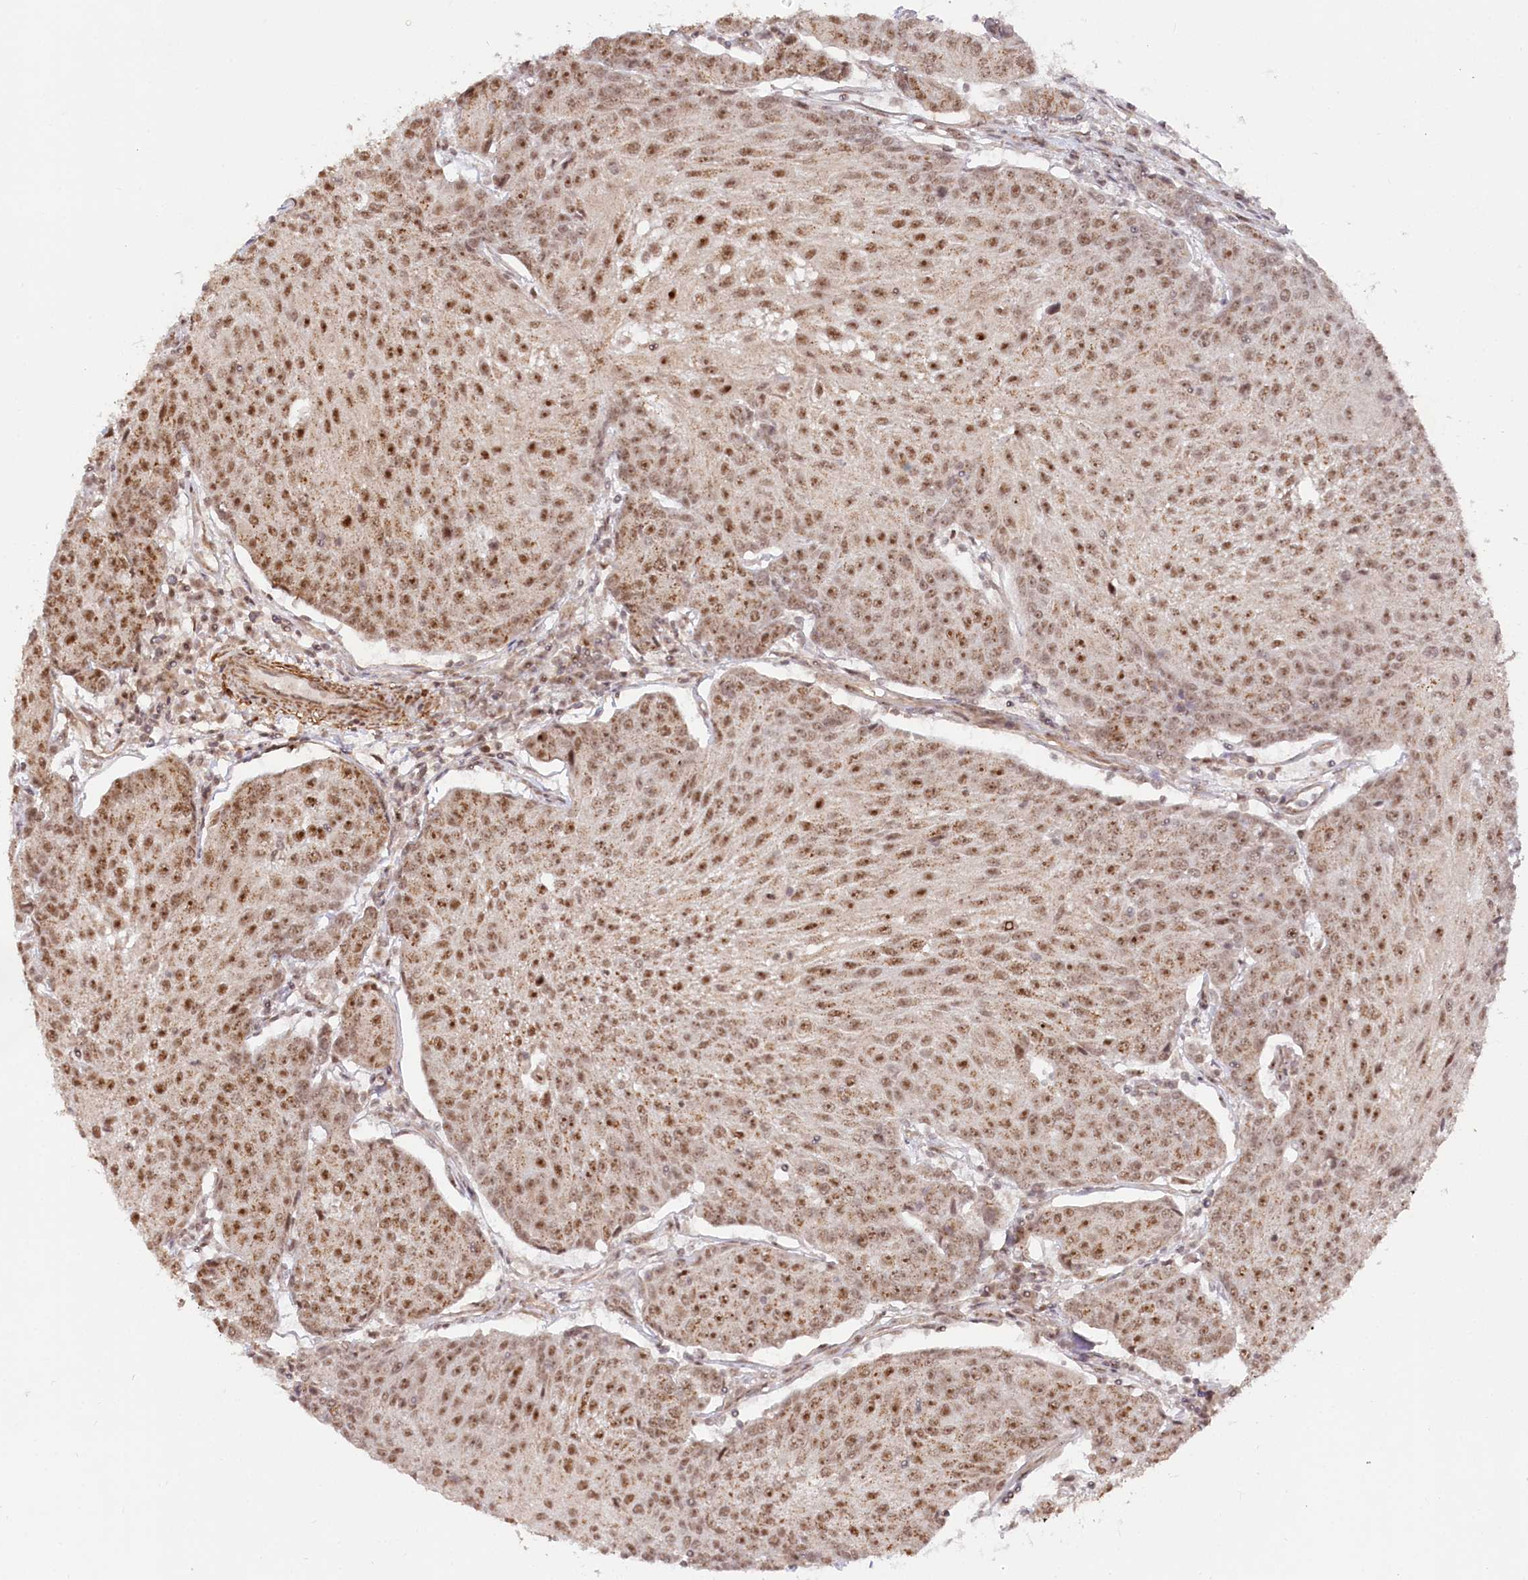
{"staining": {"intensity": "moderate", "quantity": ">75%", "location": "nuclear"}, "tissue": "urothelial cancer", "cell_type": "Tumor cells", "image_type": "cancer", "snomed": [{"axis": "morphology", "description": "Urothelial carcinoma, High grade"}, {"axis": "topography", "description": "Urinary bladder"}], "caption": "Brown immunohistochemical staining in urothelial cancer exhibits moderate nuclear expression in about >75% of tumor cells. The staining was performed using DAB (3,3'-diaminobenzidine) to visualize the protein expression in brown, while the nuclei were stained in blue with hematoxylin (Magnification: 20x).", "gene": "GNL3L", "patient": {"sex": "female", "age": 85}}